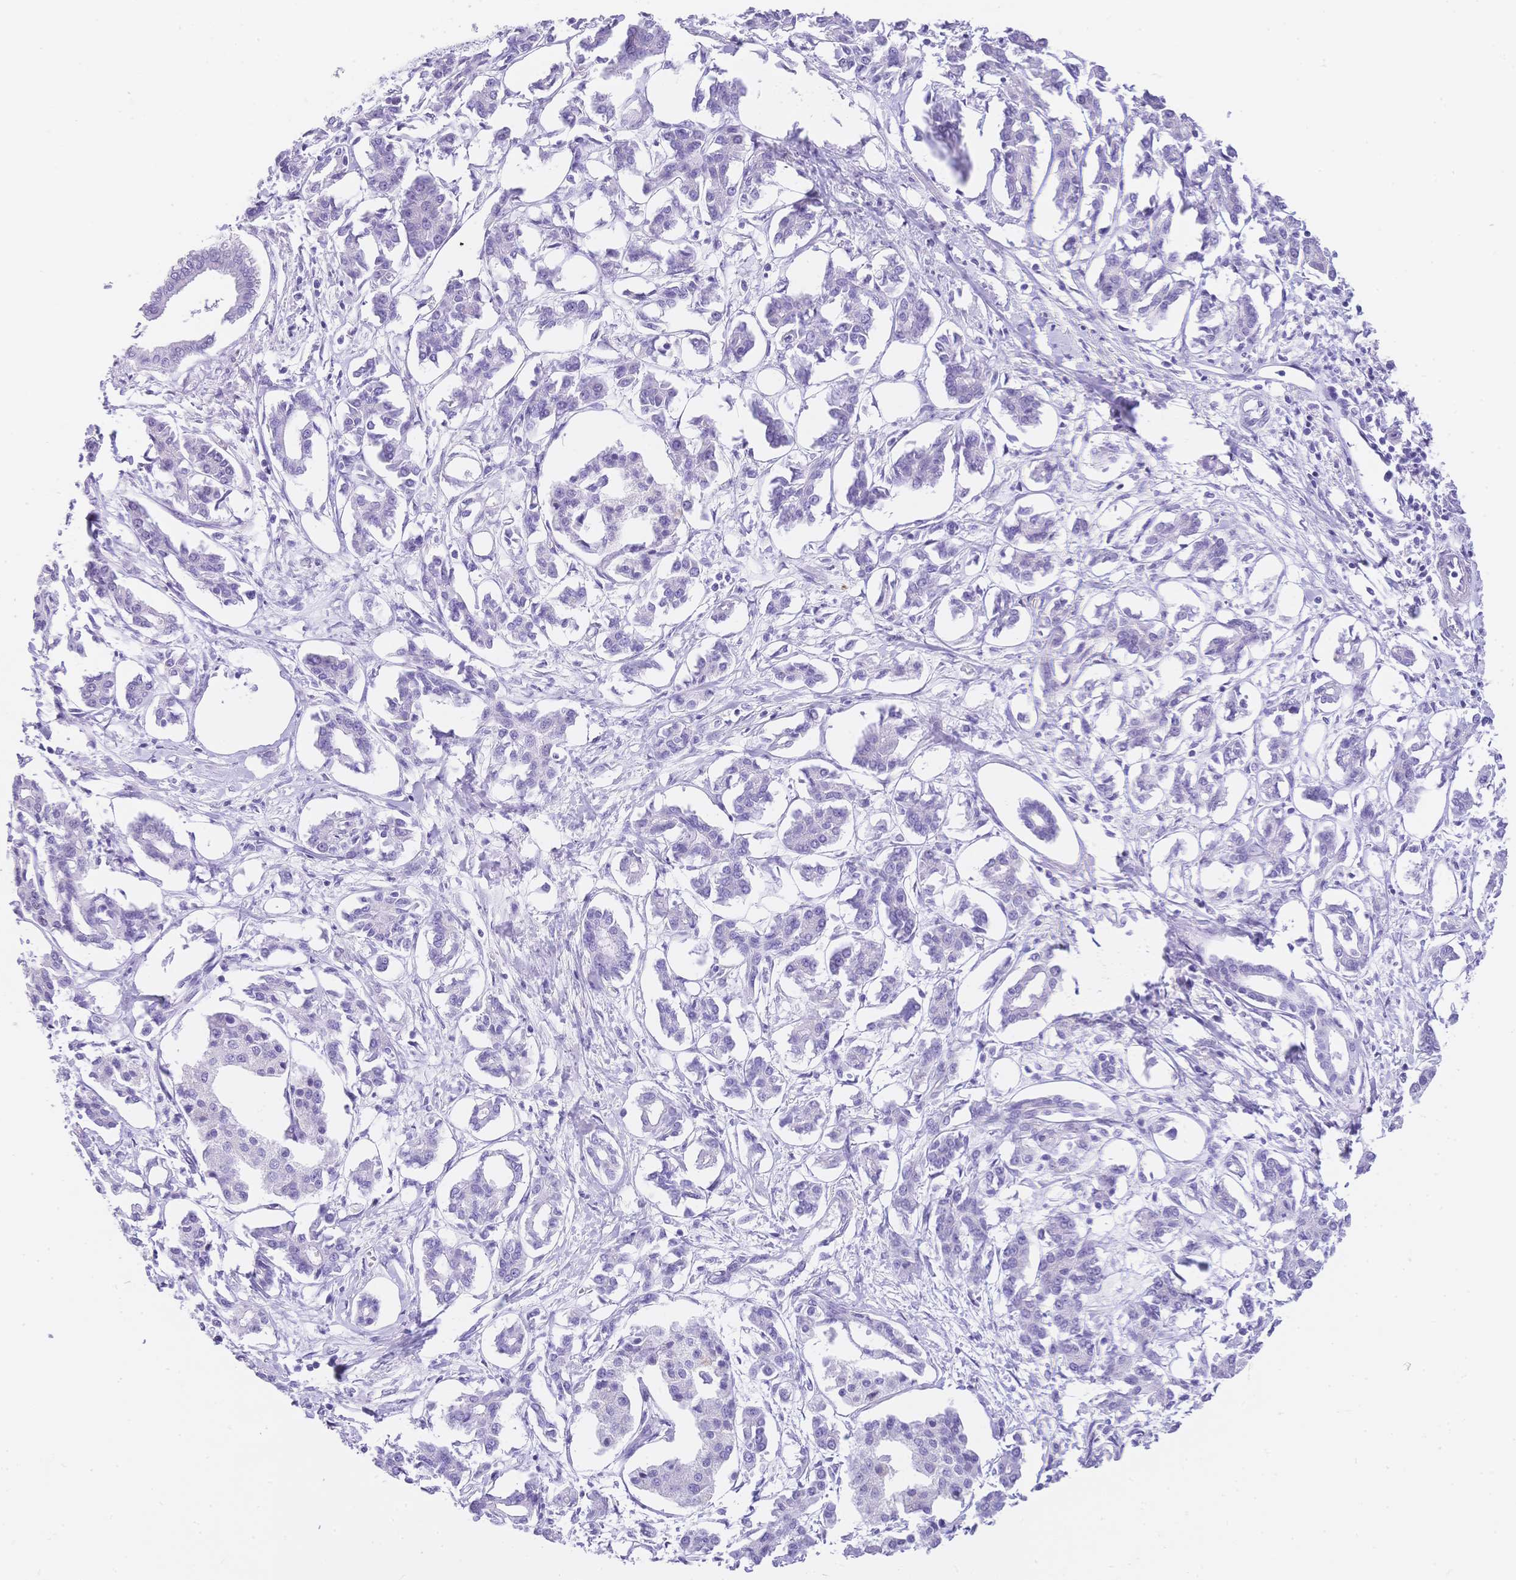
{"staining": {"intensity": "negative", "quantity": "none", "location": "none"}, "tissue": "pancreatic cancer", "cell_type": "Tumor cells", "image_type": "cancer", "snomed": [{"axis": "morphology", "description": "Adenocarcinoma, NOS"}, {"axis": "topography", "description": "Pancreas"}], "caption": "DAB immunohistochemical staining of human pancreatic cancer demonstrates no significant positivity in tumor cells.", "gene": "MUC21", "patient": {"sex": "male", "age": 61}}